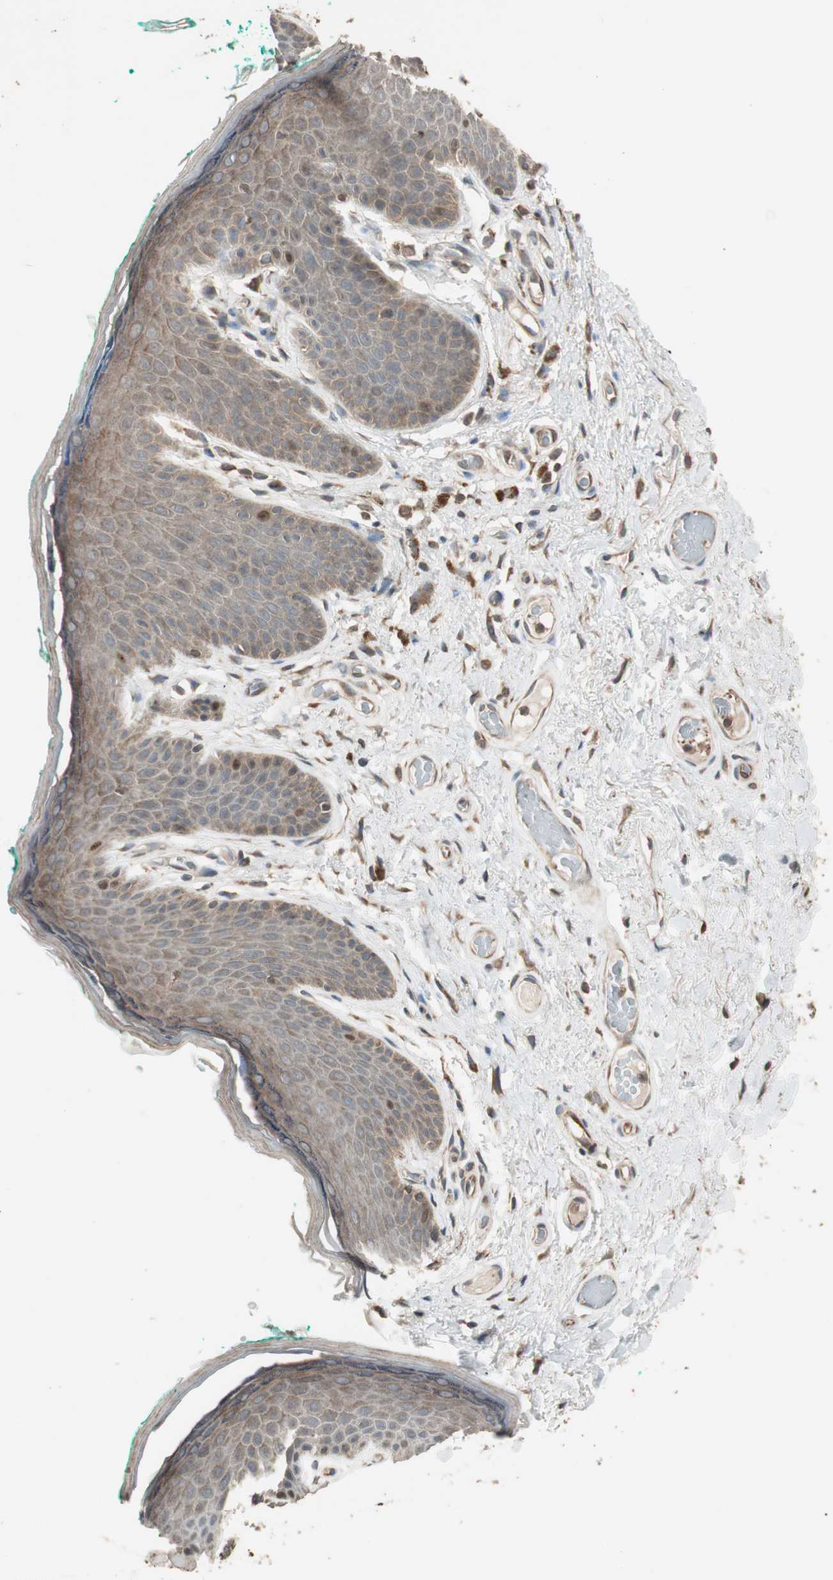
{"staining": {"intensity": "moderate", "quantity": ">75%", "location": "cytoplasmic/membranous"}, "tissue": "skin", "cell_type": "Epidermal cells", "image_type": "normal", "snomed": [{"axis": "morphology", "description": "Normal tissue, NOS"}, {"axis": "topography", "description": "Anal"}], "caption": "Immunohistochemical staining of normal skin displays >75% levels of moderate cytoplasmic/membranous protein positivity in approximately >75% of epidermal cells. The staining was performed using DAB (3,3'-diaminobenzidine) to visualize the protein expression in brown, while the nuclei were stained in blue with hematoxylin (Magnification: 20x).", "gene": "ATP6AP2", "patient": {"sex": "male", "age": 74}}